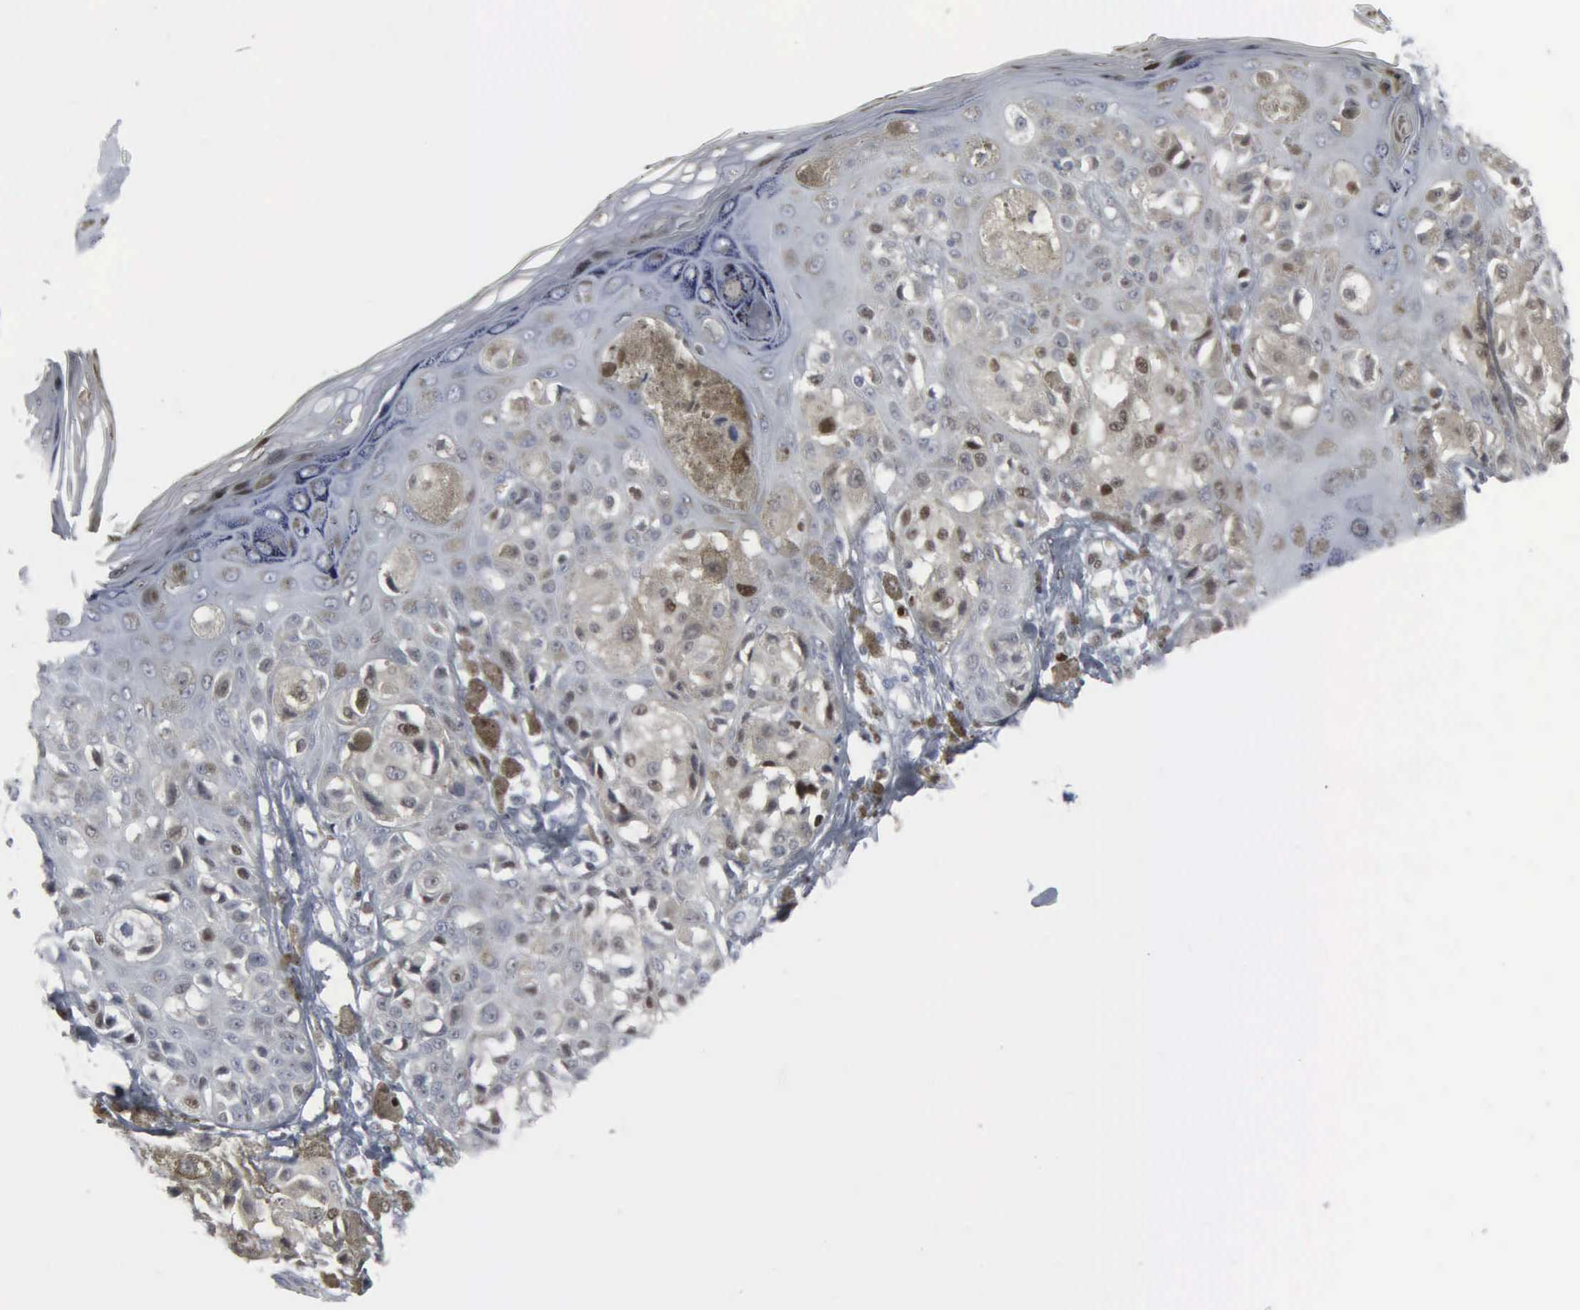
{"staining": {"intensity": "moderate", "quantity": "25%-75%", "location": "cytoplasmic/membranous,nuclear"}, "tissue": "melanoma", "cell_type": "Tumor cells", "image_type": "cancer", "snomed": [{"axis": "morphology", "description": "Malignant melanoma, NOS"}, {"axis": "topography", "description": "Skin"}], "caption": "The photomicrograph demonstrates immunohistochemical staining of malignant melanoma. There is moderate cytoplasmic/membranous and nuclear staining is seen in about 25%-75% of tumor cells. The protein of interest is shown in brown color, while the nuclei are stained blue.", "gene": "CCND3", "patient": {"sex": "female", "age": 55}}